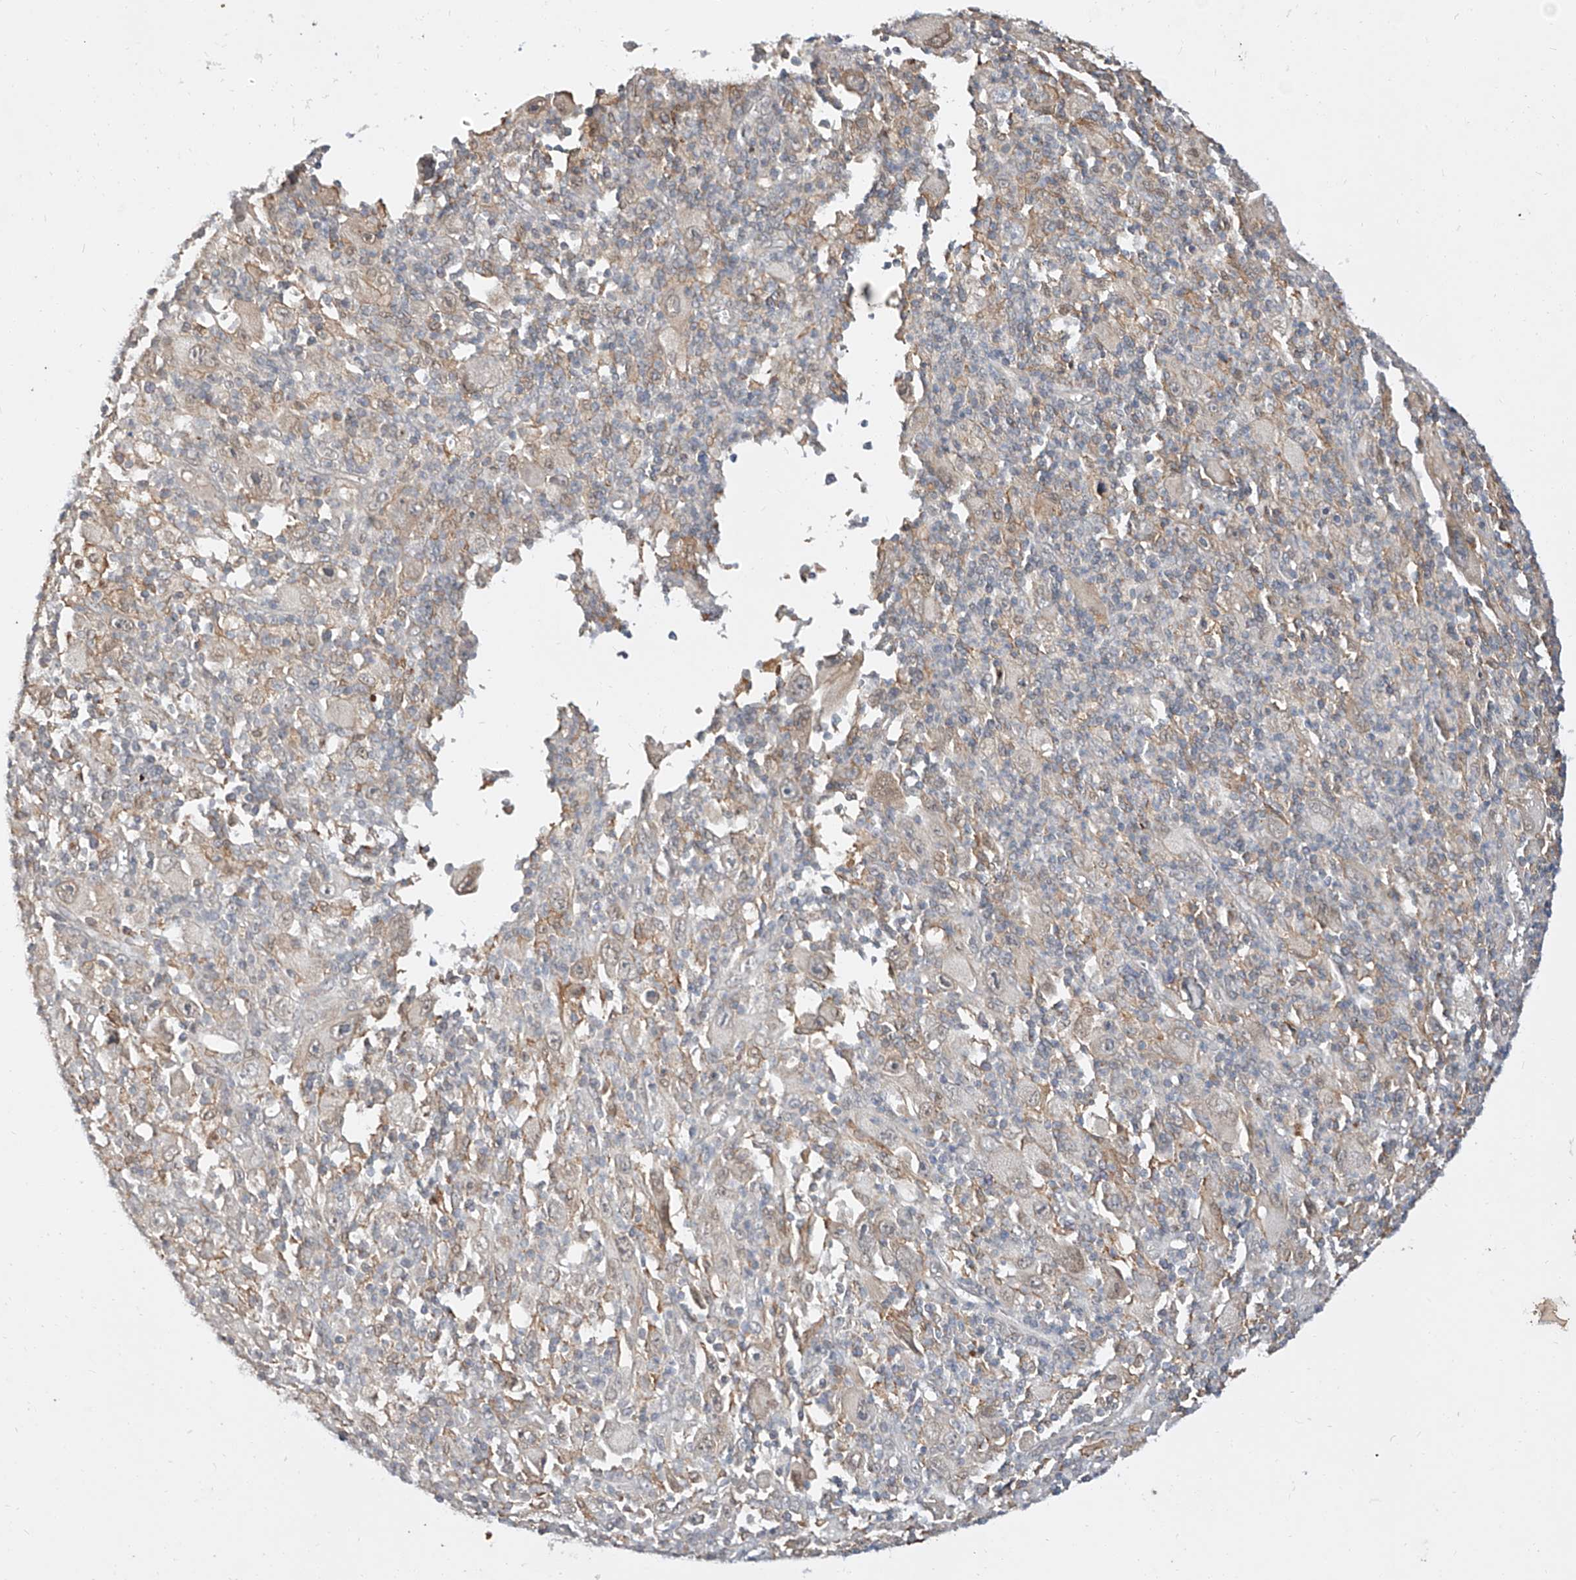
{"staining": {"intensity": "negative", "quantity": "none", "location": "none"}, "tissue": "melanoma", "cell_type": "Tumor cells", "image_type": "cancer", "snomed": [{"axis": "morphology", "description": "Malignant melanoma, Metastatic site"}, {"axis": "topography", "description": "Skin"}], "caption": "Immunohistochemical staining of human malignant melanoma (metastatic site) shows no significant positivity in tumor cells.", "gene": "DIRAS3", "patient": {"sex": "female", "age": 56}}